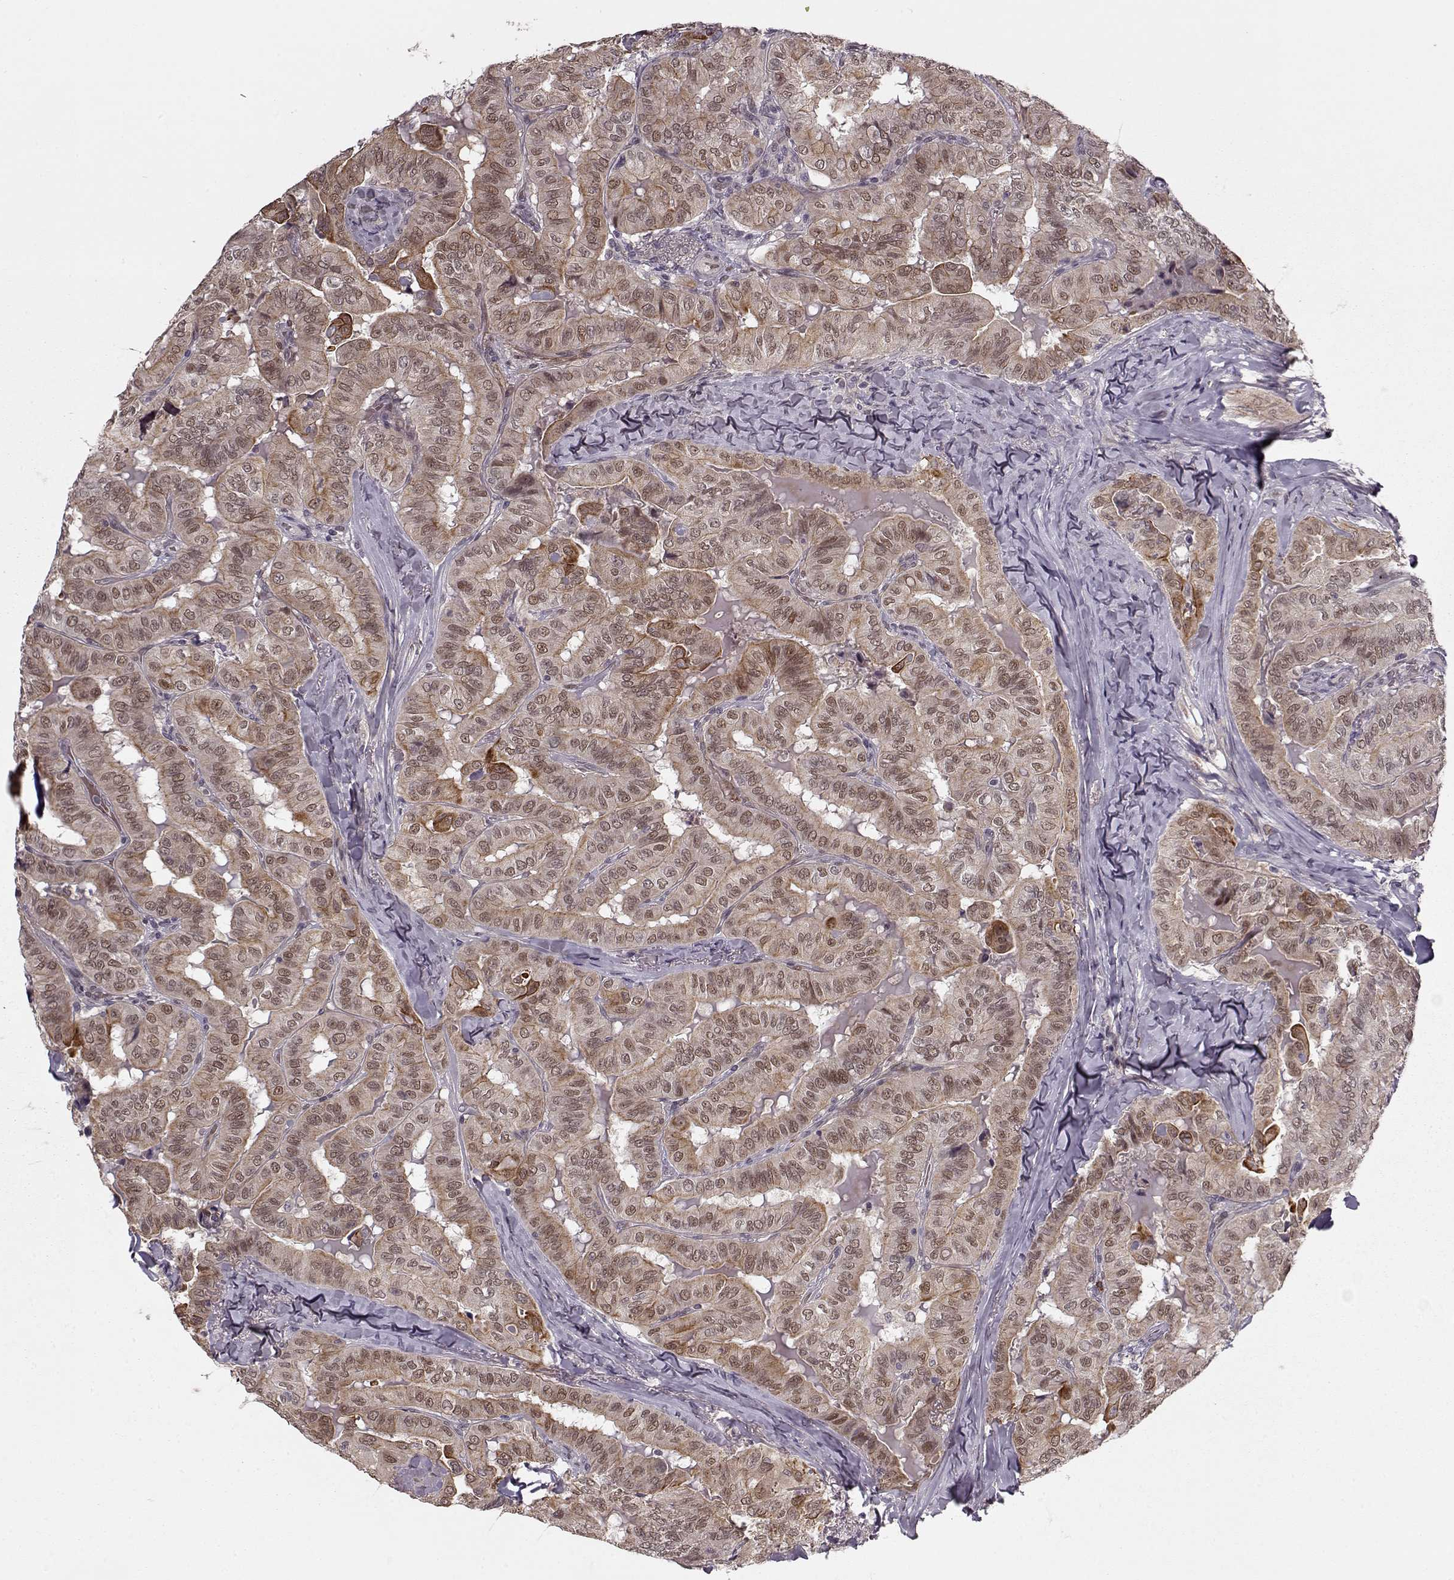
{"staining": {"intensity": "strong", "quantity": "<25%", "location": "cytoplasmic/membranous"}, "tissue": "thyroid cancer", "cell_type": "Tumor cells", "image_type": "cancer", "snomed": [{"axis": "morphology", "description": "Papillary adenocarcinoma, NOS"}, {"axis": "topography", "description": "Thyroid gland"}], "caption": "Brown immunohistochemical staining in papillary adenocarcinoma (thyroid) exhibits strong cytoplasmic/membranous staining in approximately <25% of tumor cells.", "gene": "DENND4B", "patient": {"sex": "female", "age": 68}}